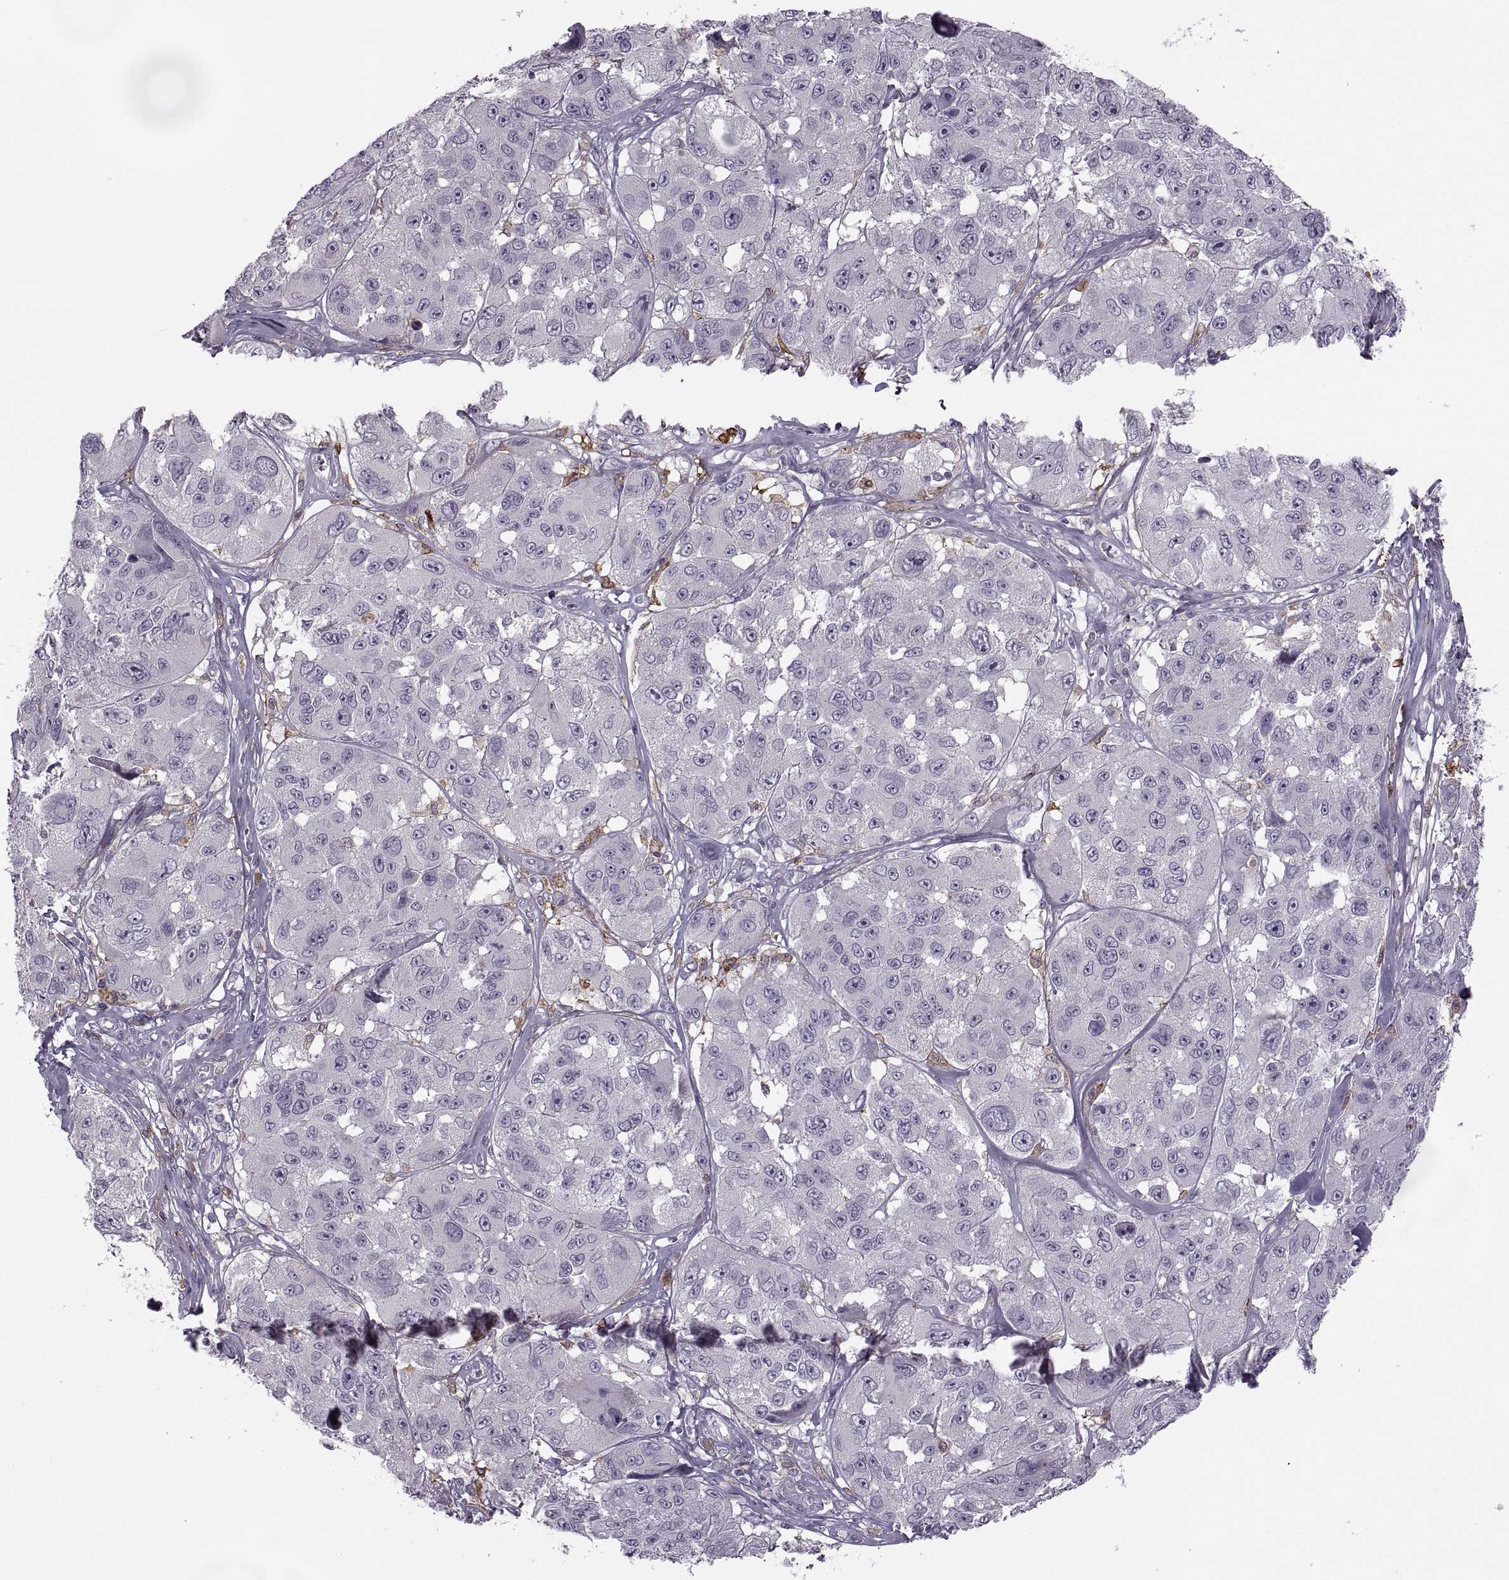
{"staining": {"intensity": "negative", "quantity": "none", "location": "none"}, "tissue": "melanoma", "cell_type": "Tumor cells", "image_type": "cancer", "snomed": [{"axis": "morphology", "description": "Malignant melanoma, NOS"}, {"axis": "topography", "description": "Skin"}], "caption": "High power microscopy image of an immunohistochemistry (IHC) photomicrograph of melanoma, revealing no significant positivity in tumor cells. (Immunohistochemistry, brightfield microscopy, high magnification).", "gene": "H2AP", "patient": {"sex": "female", "age": 66}}